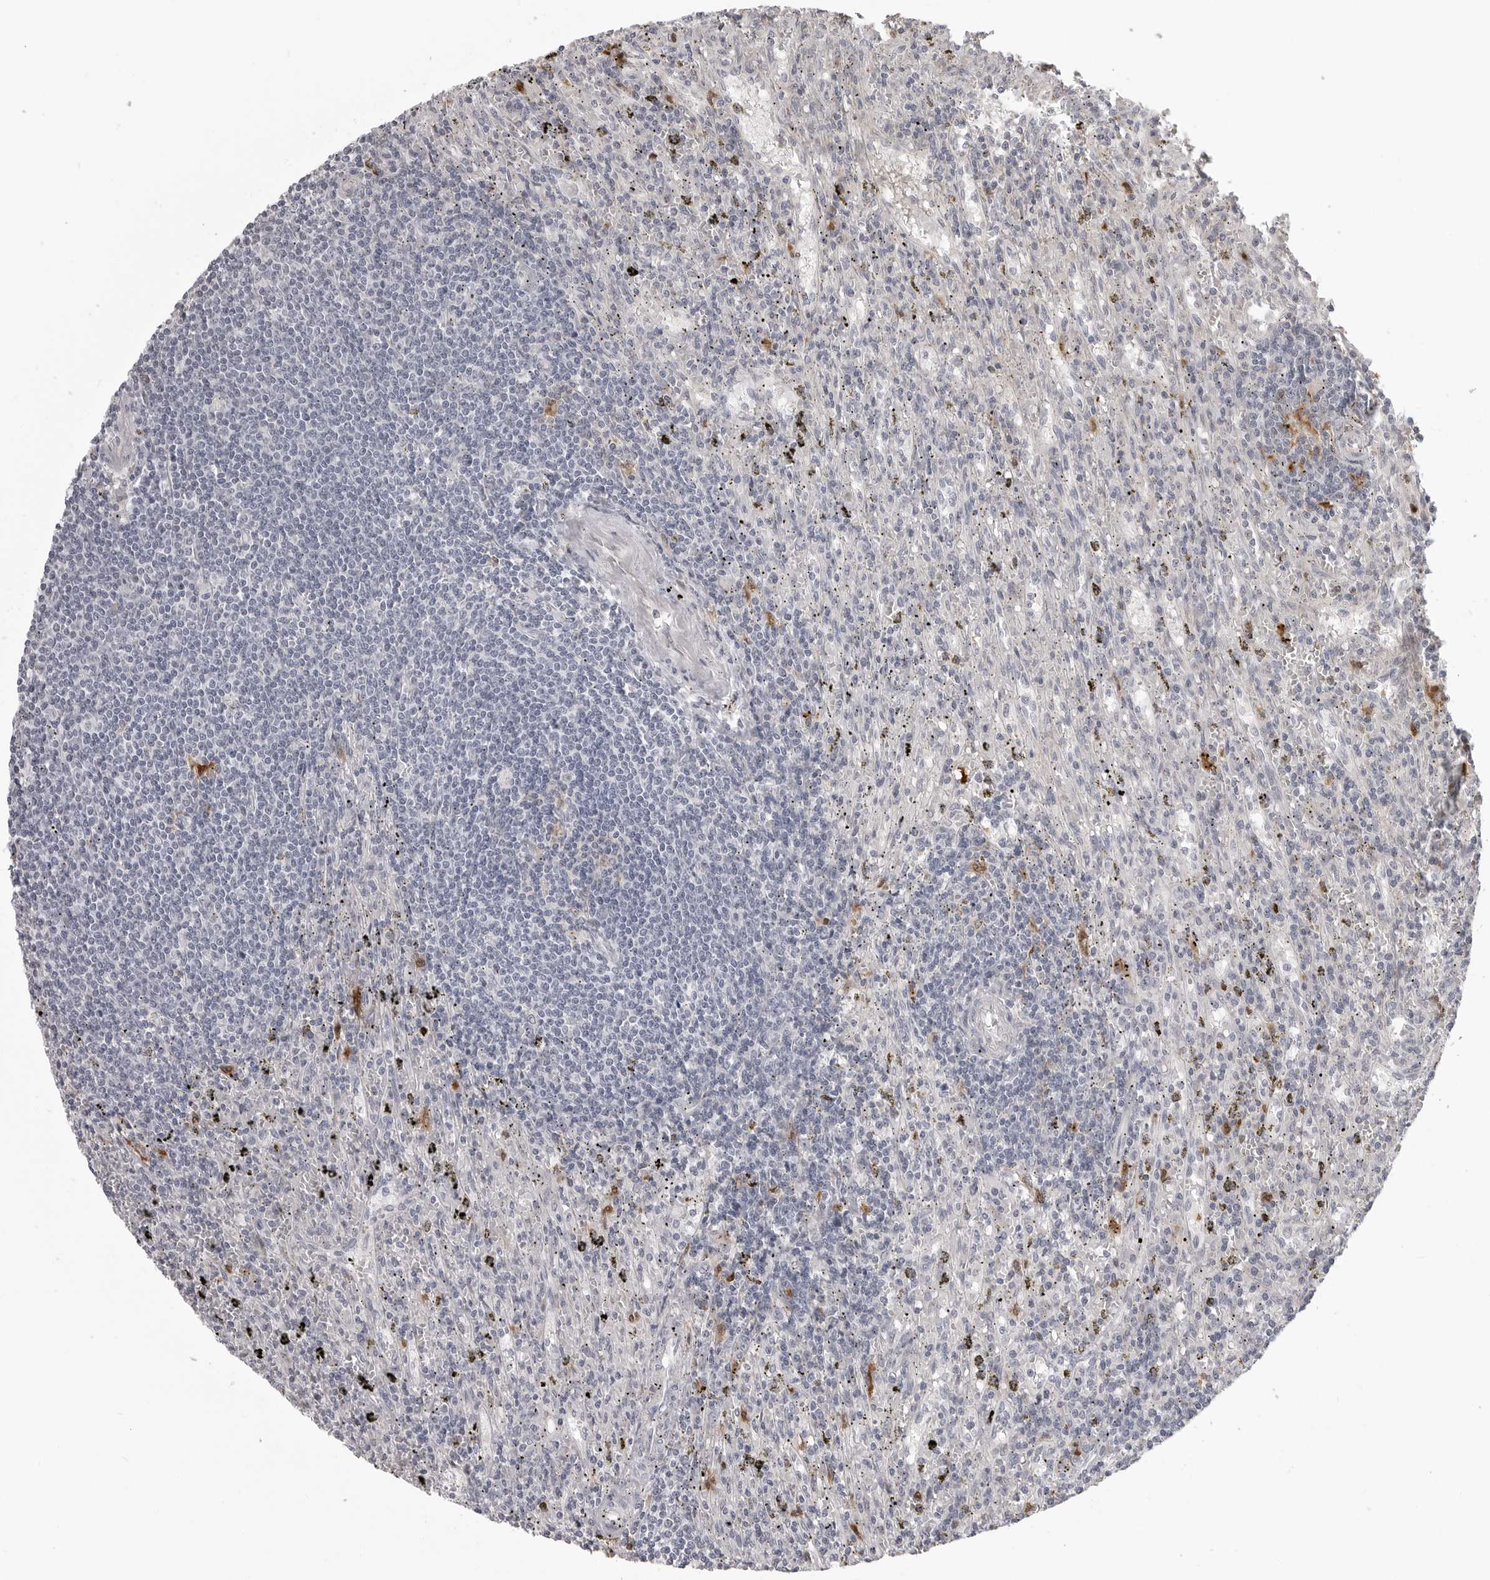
{"staining": {"intensity": "negative", "quantity": "none", "location": "none"}, "tissue": "lymphoma", "cell_type": "Tumor cells", "image_type": "cancer", "snomed": [{"axis": "morphology", "description": "Malignant lymphoma, non-Hodgkin's type, Low grade"}, {"axis": "topography", "description": "Spleen"}], "caption": "This is an immunohistochemistry image of human malignant lymphoma, non-Hodgkin's type (low-grade). There is no staining in tumor cells.", "gene": "IDO1", "patient": {"sex": "male", "age": 76}}